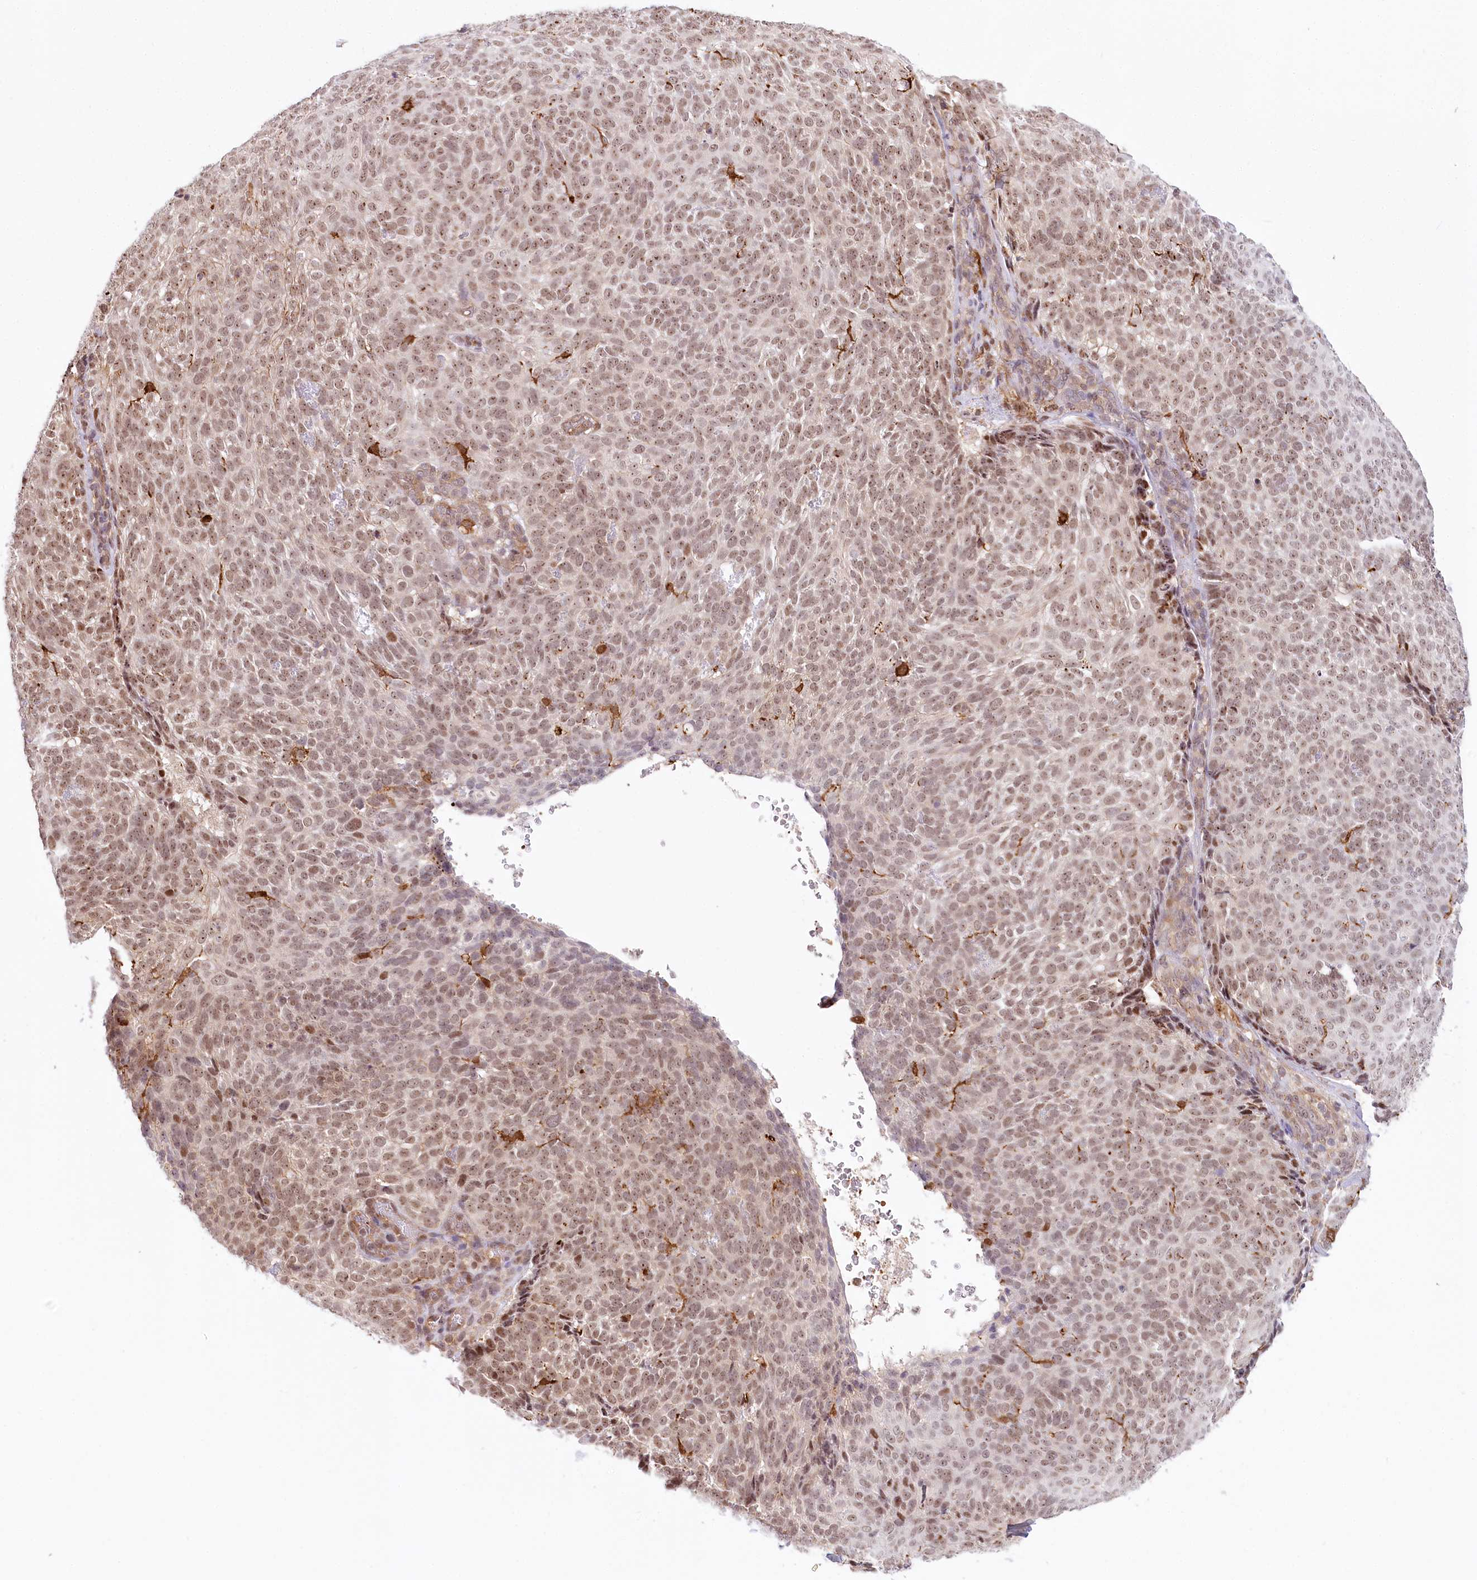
{"staining": {"intensity": "moderate", "quantity": ">75%", "location": "nuclear"}, "tissue": "skin cancer", "cell_type": "Tumor cells", "image_type": "cancer", "snomed": [{"axis": "morphology", "description": "Basal cell carcinoma"}, {"axis": "topography", "description": "Skin"}], "caption": "About >75% of tumor cells in human skin cancer reveal moderate nuclear protein positivity as visualized by brown immunohistochemical staining.", "gene": "TUBGCP2", "patient": {"sex": "male", "age": 85}}